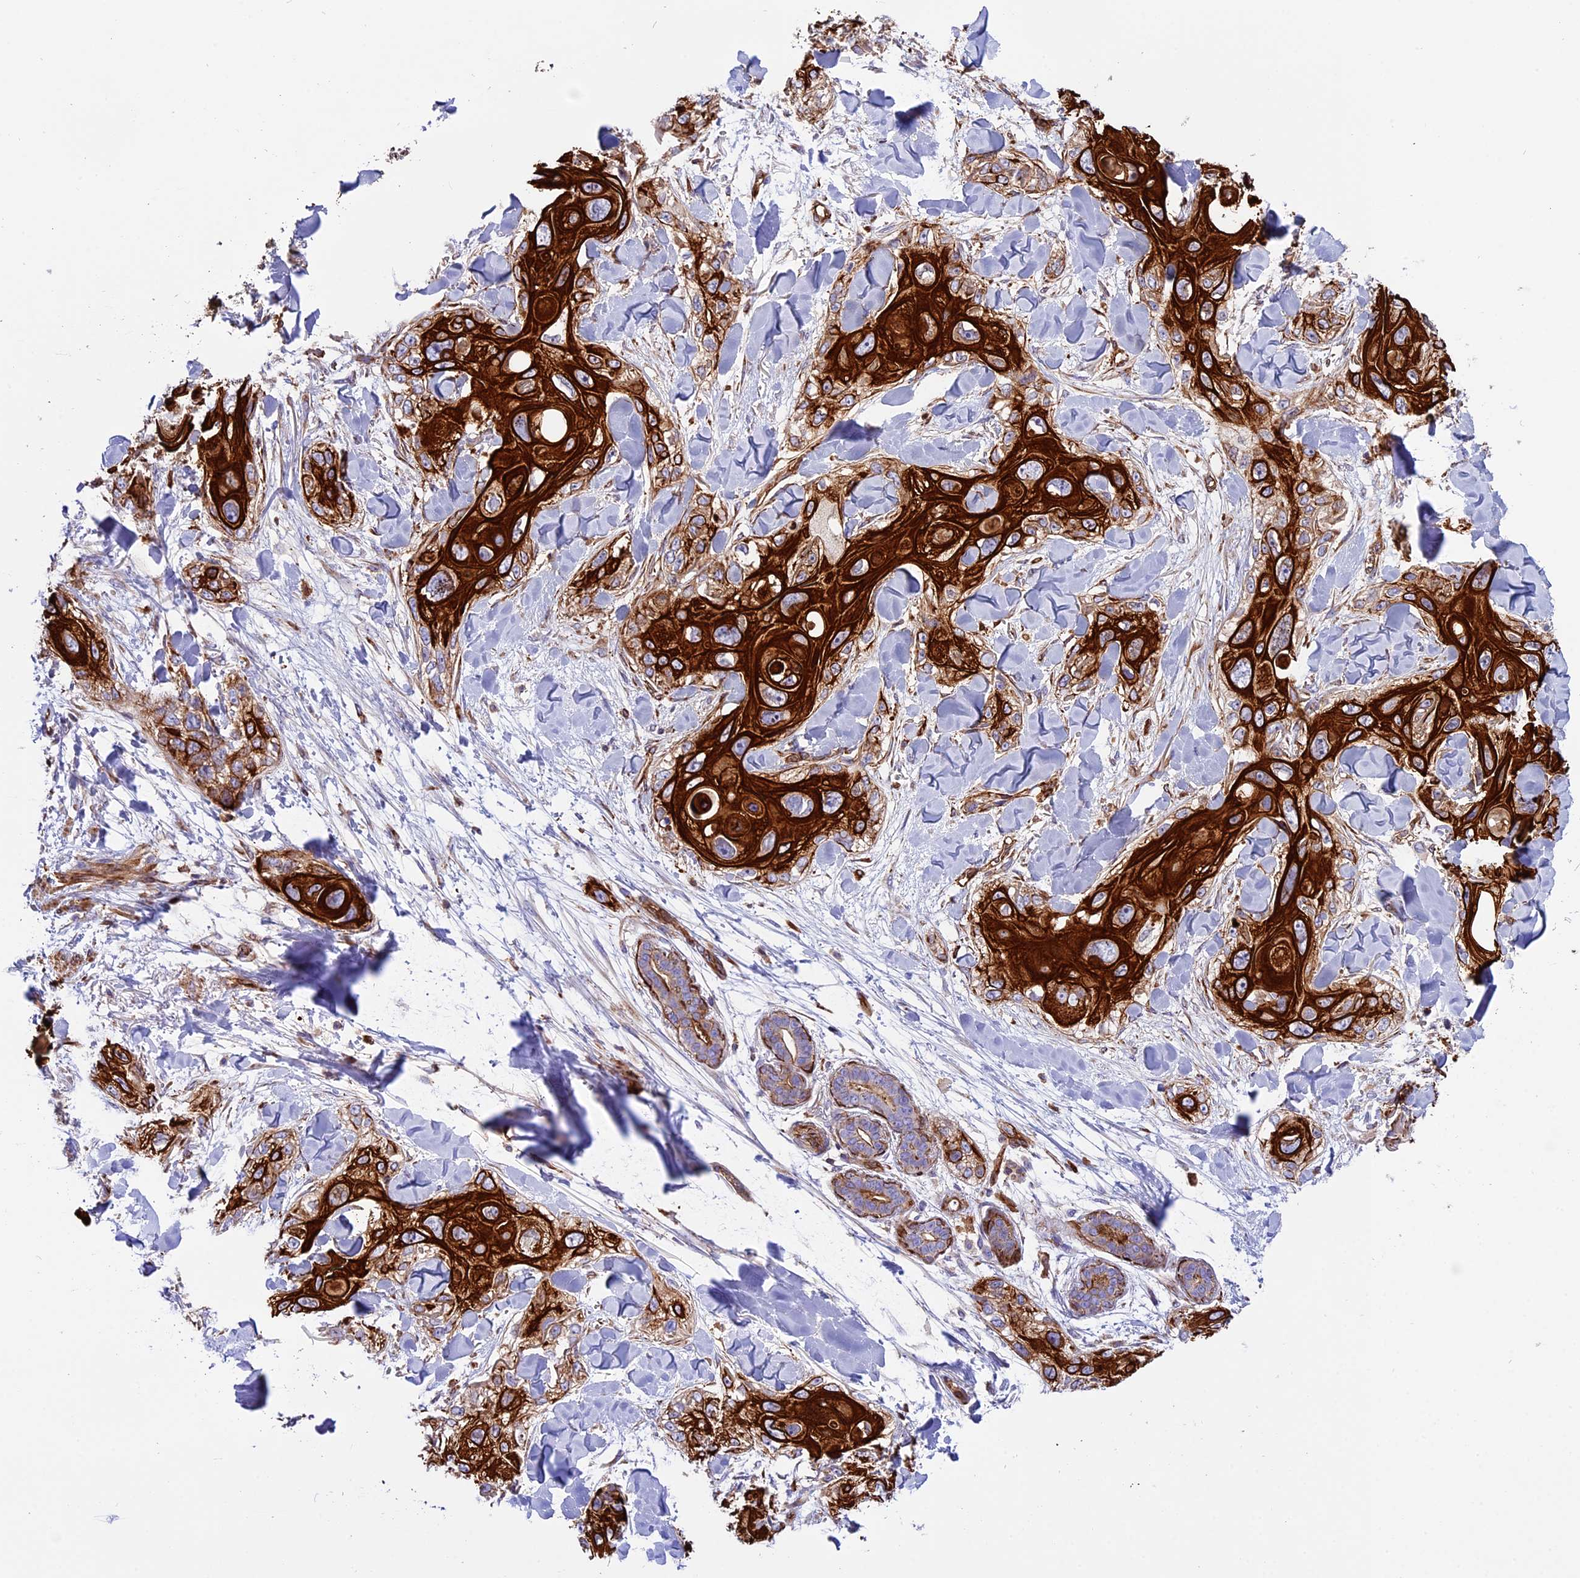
{"staining": {"intensity": "strong", "quantity": ">75%", "location": "cytoplasmic/membranous"}, "tissue": "skin cancer", "cell_type": "Tumor cells", "image_type": "cancer", "snomed": [{"axis": "morphology", "description": "Normal tissue, NOS"}, {"axis": "morphology", "description": "Squamous cell carcinoma, NOS"}, {"axis": "topography", "description": "Skin"}], "caption": "A brown stain highlights strong cytoplasmic/membranous positivity of a protein in human squamous cell carcinoma (skin) tumor cells.", "gene": "CD99L2", "patient": {"sex": "male", "age": 72}}